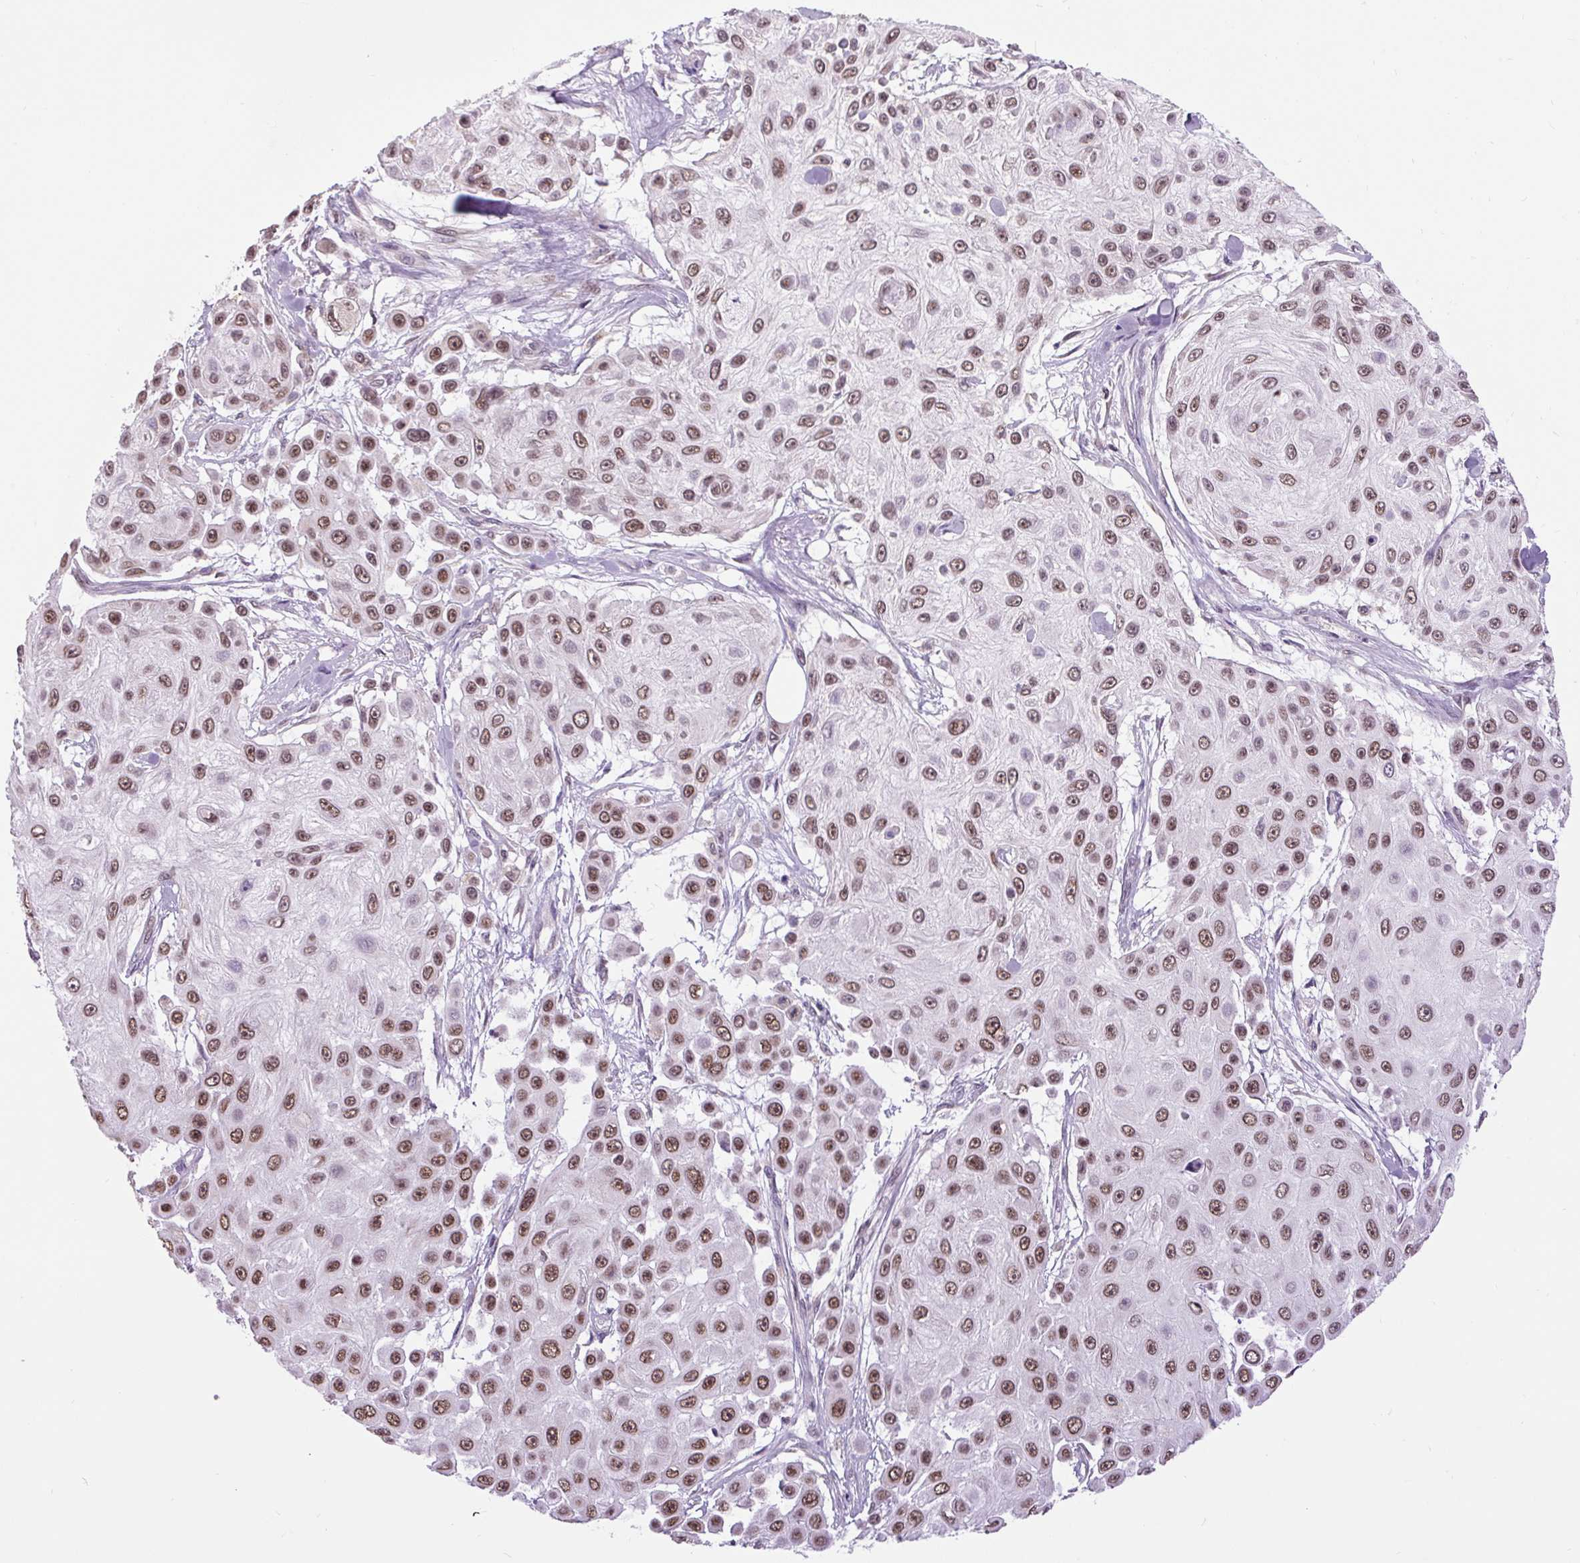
{"staining": {"intensity": "moderate", "quantity": ">75%", "location": "nuclear"}, "tissue": "skin cancer", "cell_type": "Tumor cells", "image_type": "cancer", "snomed": [{"axis": "morphology", "description": "Squamous cell carcinoma, NOS"}, {"axis": "topography", "description": "Skin"}], "caption": "There is medium levels of moderate nuclear expression in tumor cells of skin squamous cell carcinoma, as demonstrated by immunohistochemical staining (brown color).", "gene": "ZNF672", "patient": {"sex": "male", "age": 67}}